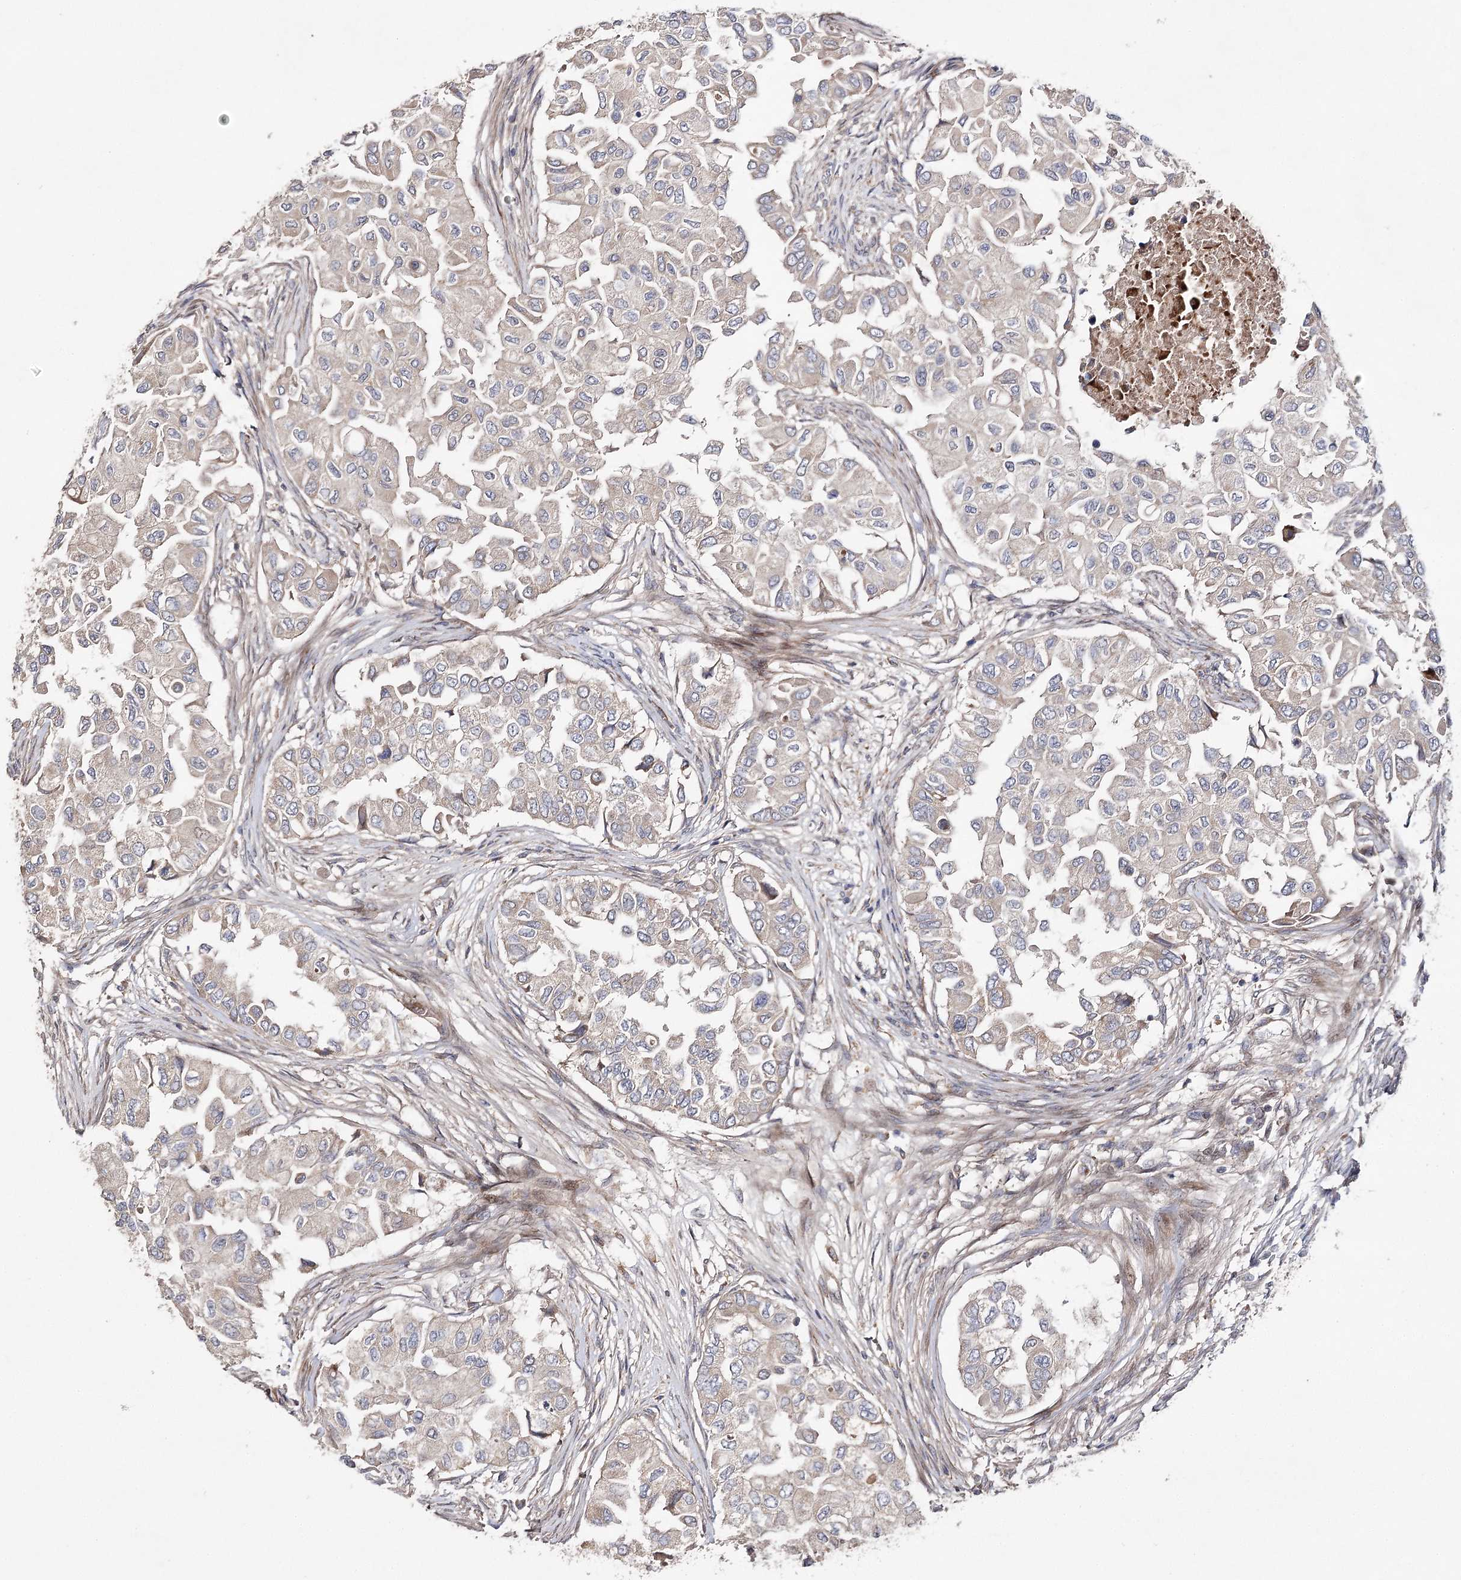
{"staining": {"intensity": "weak", "quantity": "25%-75%", "location": "cytoplasmic/membranous"}, "tissue": "breast cancer", "cell_type": "Tumor cells", "image_type": "cancer", "snomed": [{"axis": "morphology", "description": "Normal tissue, NOS"}, {"axis": "morphology", "description": "Duct carcinoma"}, {"axis": "topography", "description": "Breast"}], "caption": "Immunohistochemical staining of human breast cancer (invasive ductal carcinoma) demonstrates low levels of weak cytoplasmic/membranous protein expression in approximately 25%-75% of tumor cells.", "gene": "OBSL1", "patient": {"sex": "female", "age": 49}}